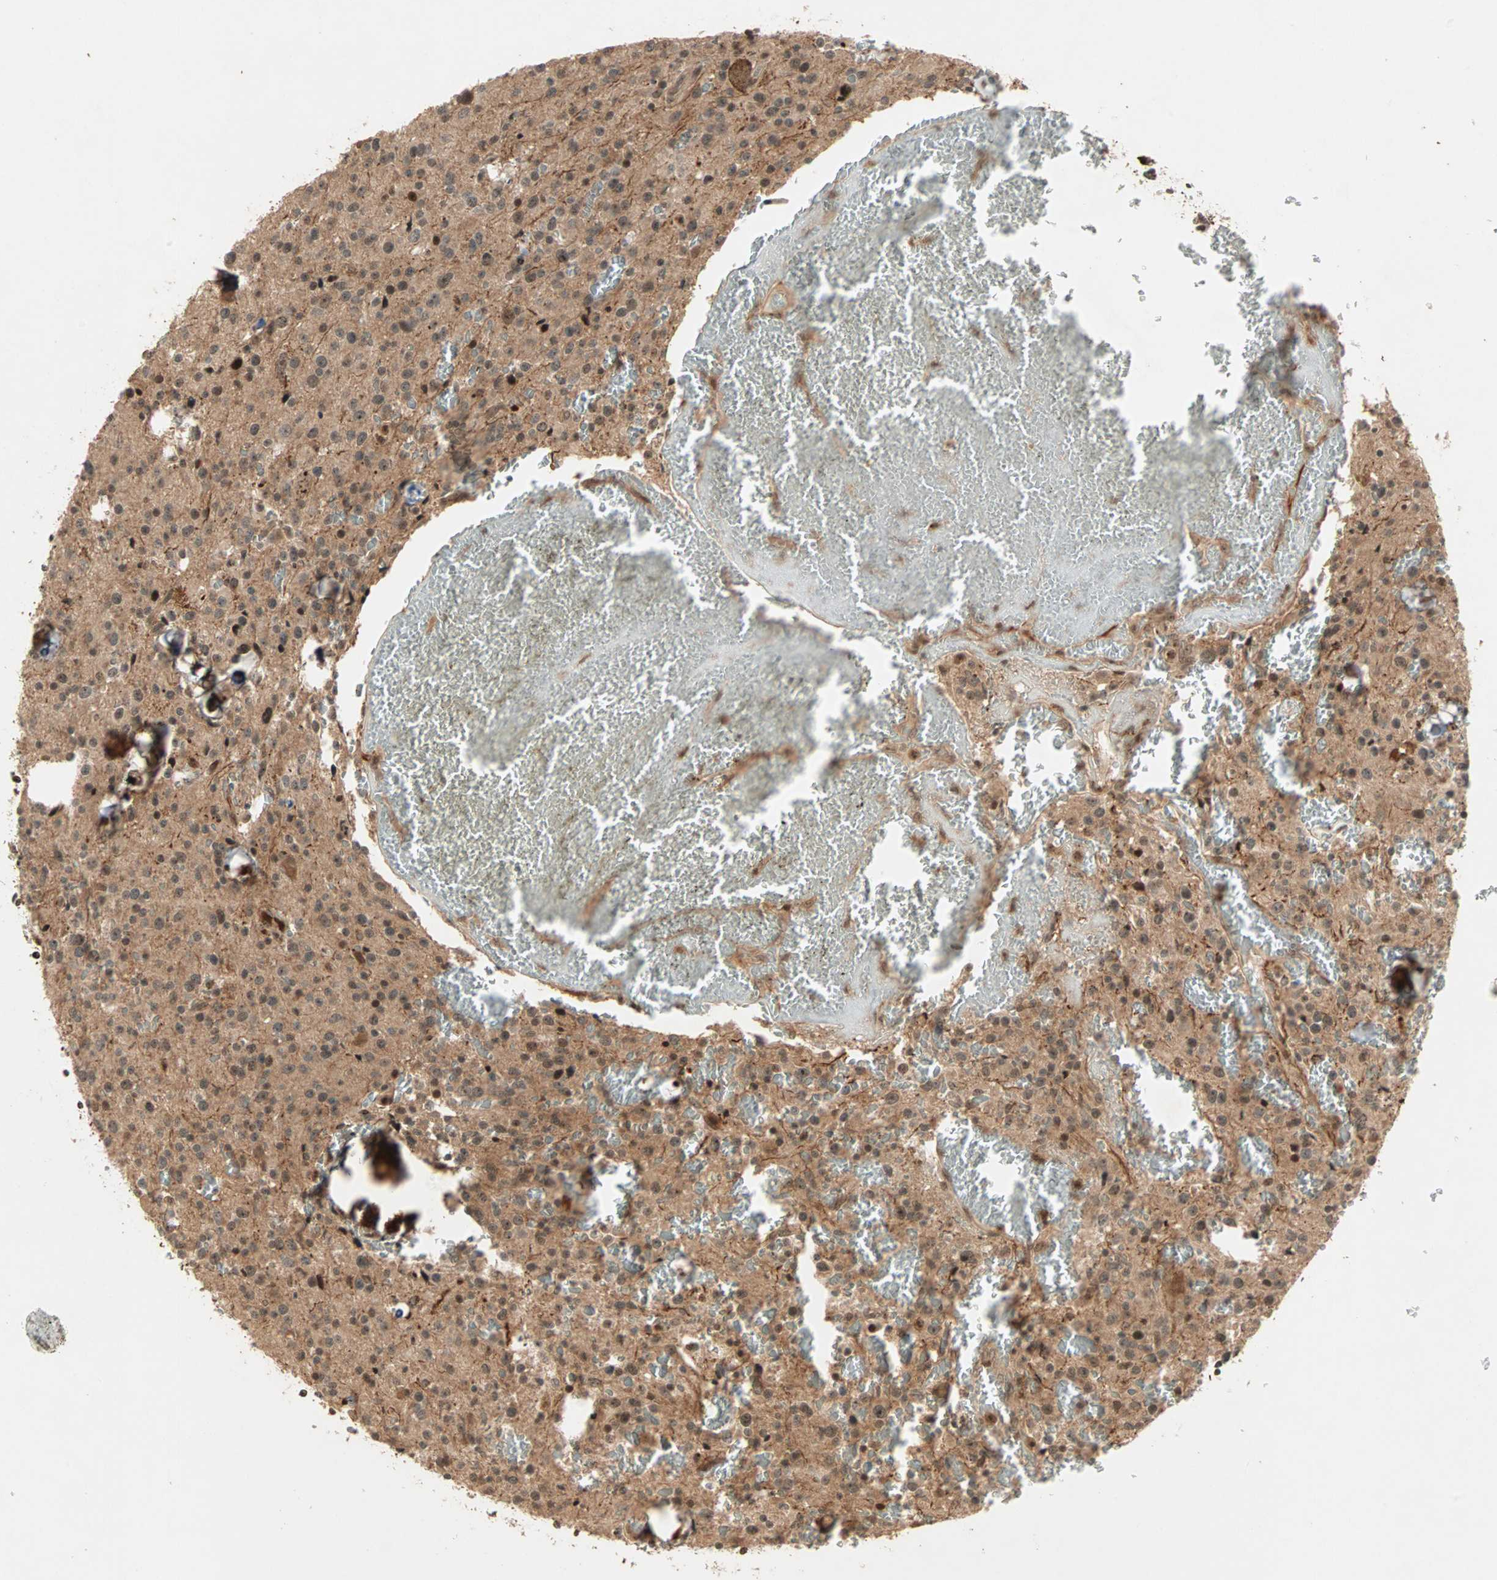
{"staining": {"intensity": "strong", "quantity": ">75%", "location": "cytoplasmic/membranous,nuclear"}, "tissue": "glioma", "cell_type": "Tumor cells", "image_type": "cancer", "snomed": [{"axis": "morphology", "description": "Glioma, malignant, Low grade"}, {"axis": "topography", "description": "Brain"}], "caption": "Malignant glioma (low-grade) stained with a protein marker reveals strong staining in tumor cells.", "gene": "ZBED9", "patient": {"sex": "male", "age": 58}}